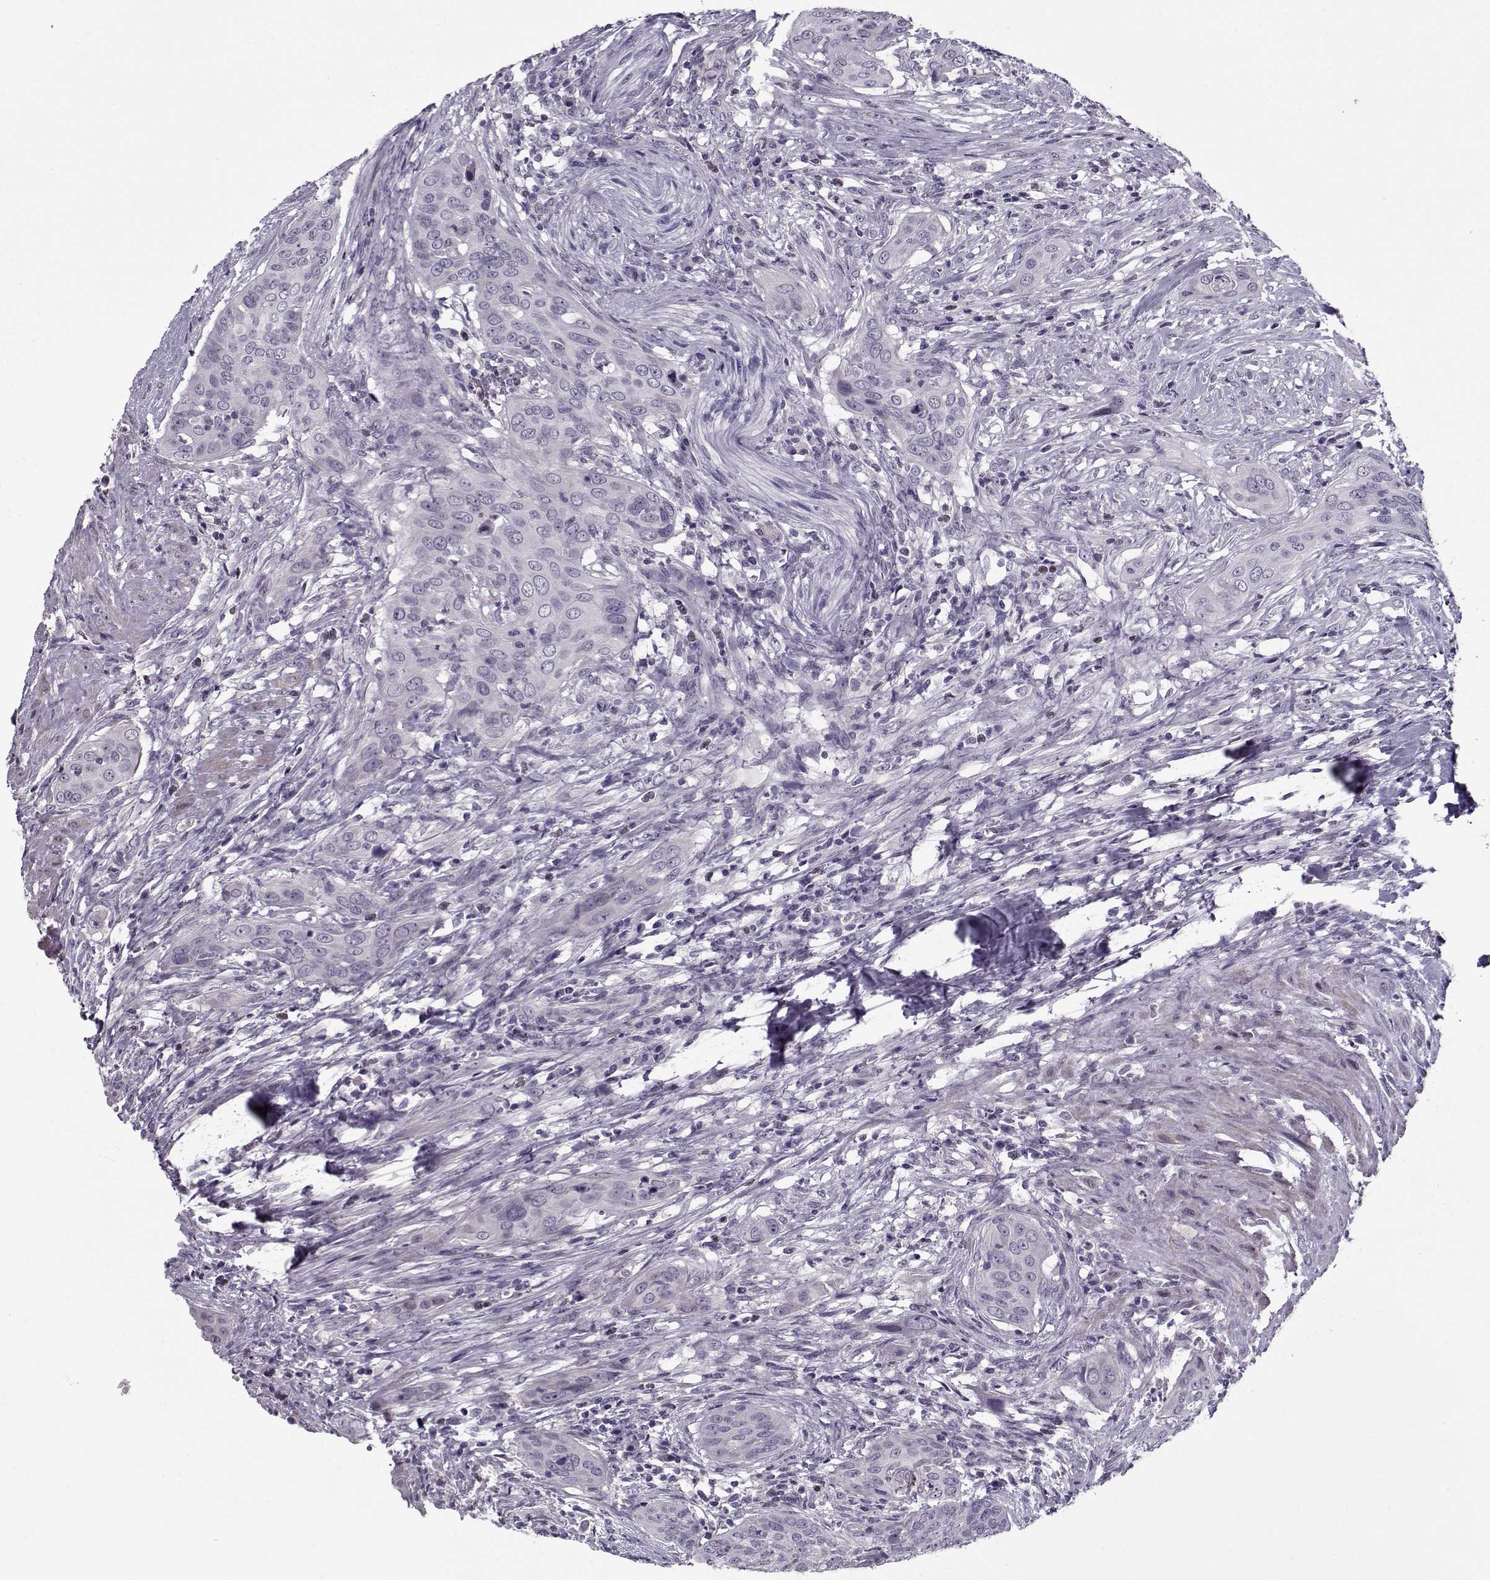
{"staining": {"intensity": "negative", "quantity": "none", "location": "none"}, "tissue": "urothelial cancer", "cell_type": "Tumor cells", "image_type": "cancer", "snomed": [{"axis": "morphology", "description": "Urothelial carcinoma, High grade"}, {"axis": "topography", "description": "Urinary bladder"}], "caption": "The IHC histopathology image has no significant positivity in tumor cells of urothelial cancer tissue.", "gene": "CIBAR1", "patient": {"sex": "male", "age": 82}}